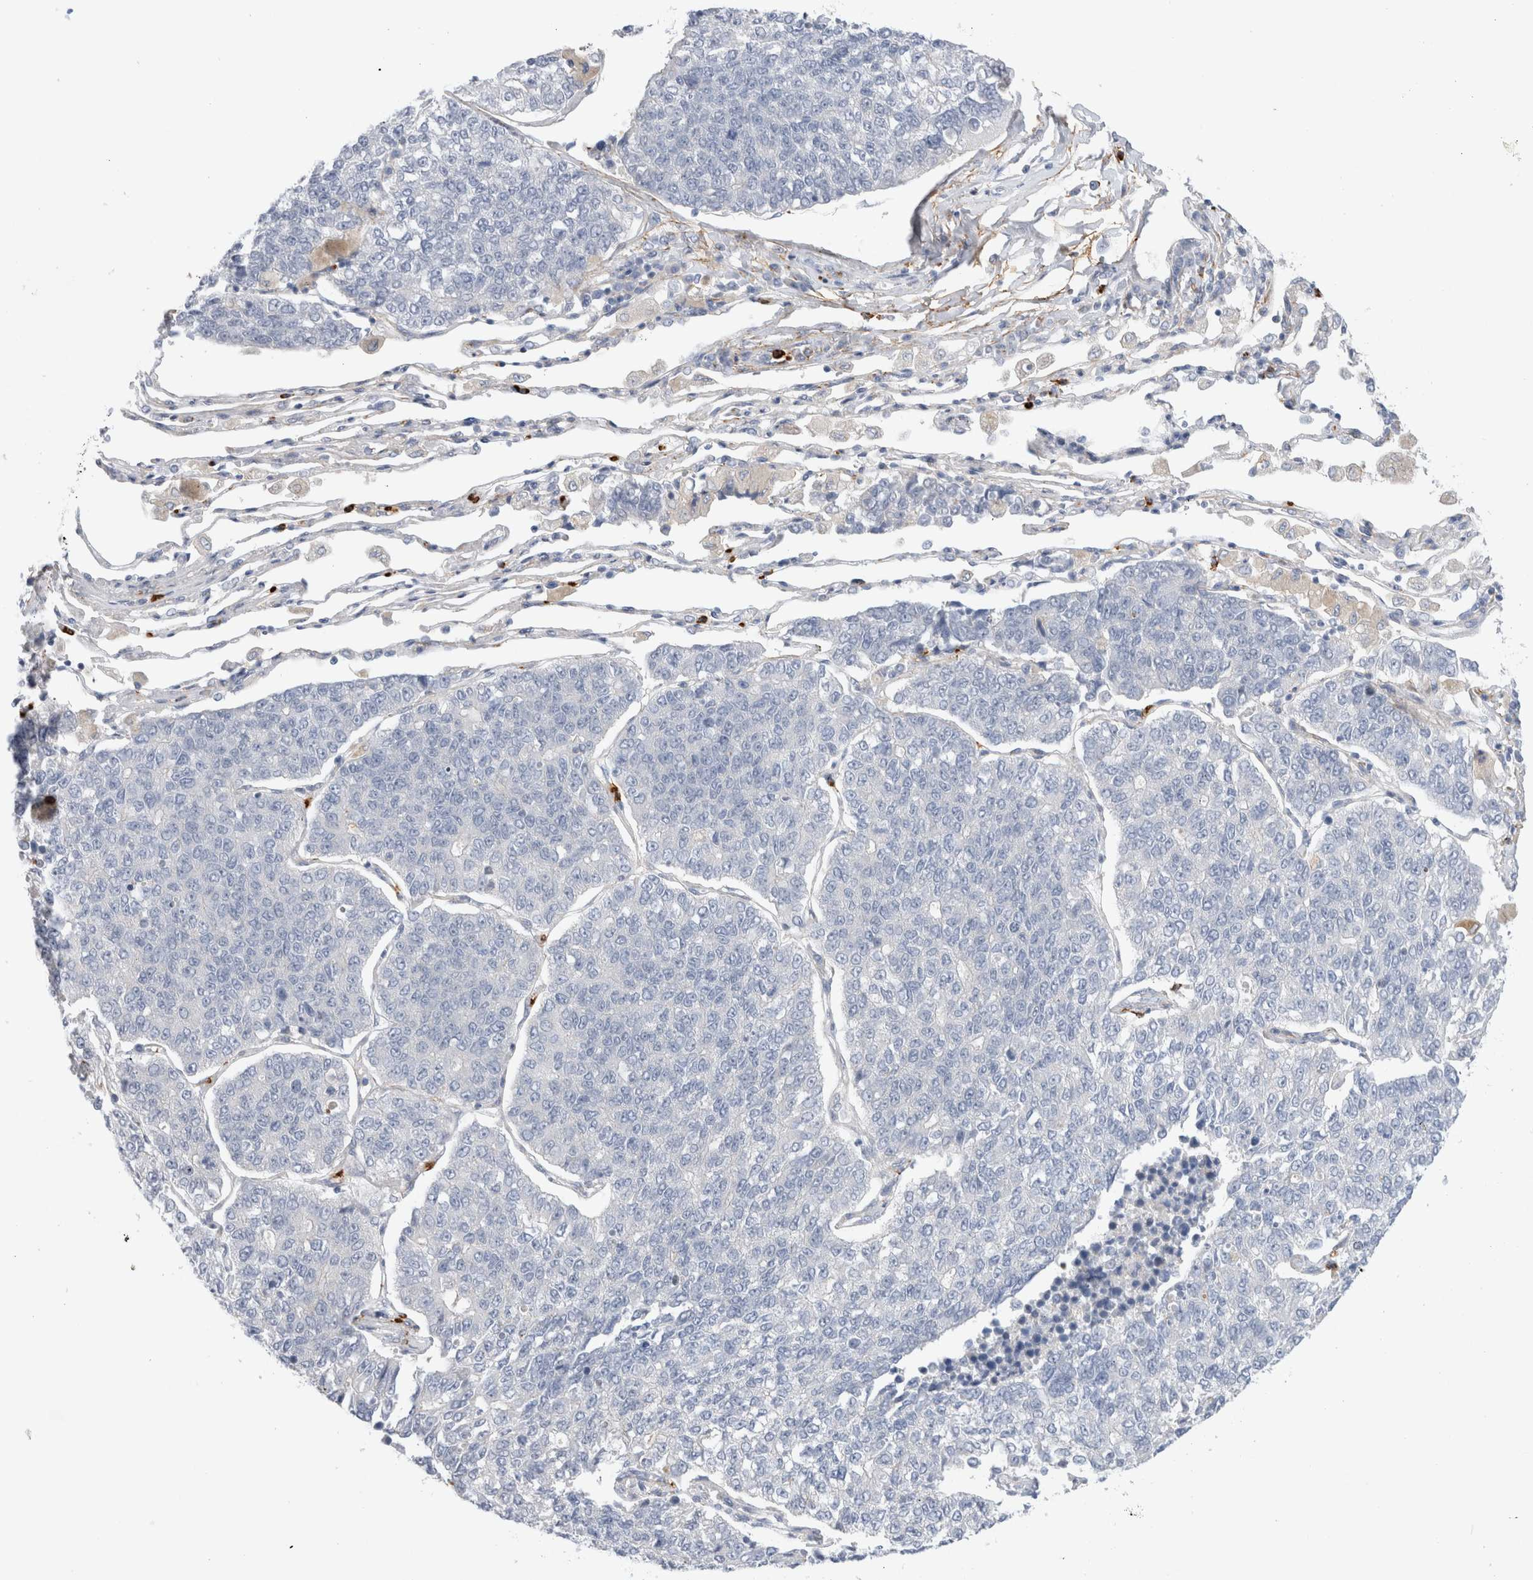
{"staining": {"intensity": "negative", "quantity": "none", "location": "none"}, "tissue": "lung cancer", "cell_type": "Tumor cells", "image_type": "cancer", "snomed": [{"axis": "morphology", "description": "Adenocarcinoma, NOS"}, {"axis": "topography", "description": "Lung"}], "caption": "Immunohistochemical staining of human lung cancer (adenocarcinoma) displays no significant positivity in tumor cells. (Immunohistochemistry (ihc), brightfield microscopy, high magnification).", "gene": "GSDMB", "patient": {"sex": "male", "age": 49}}